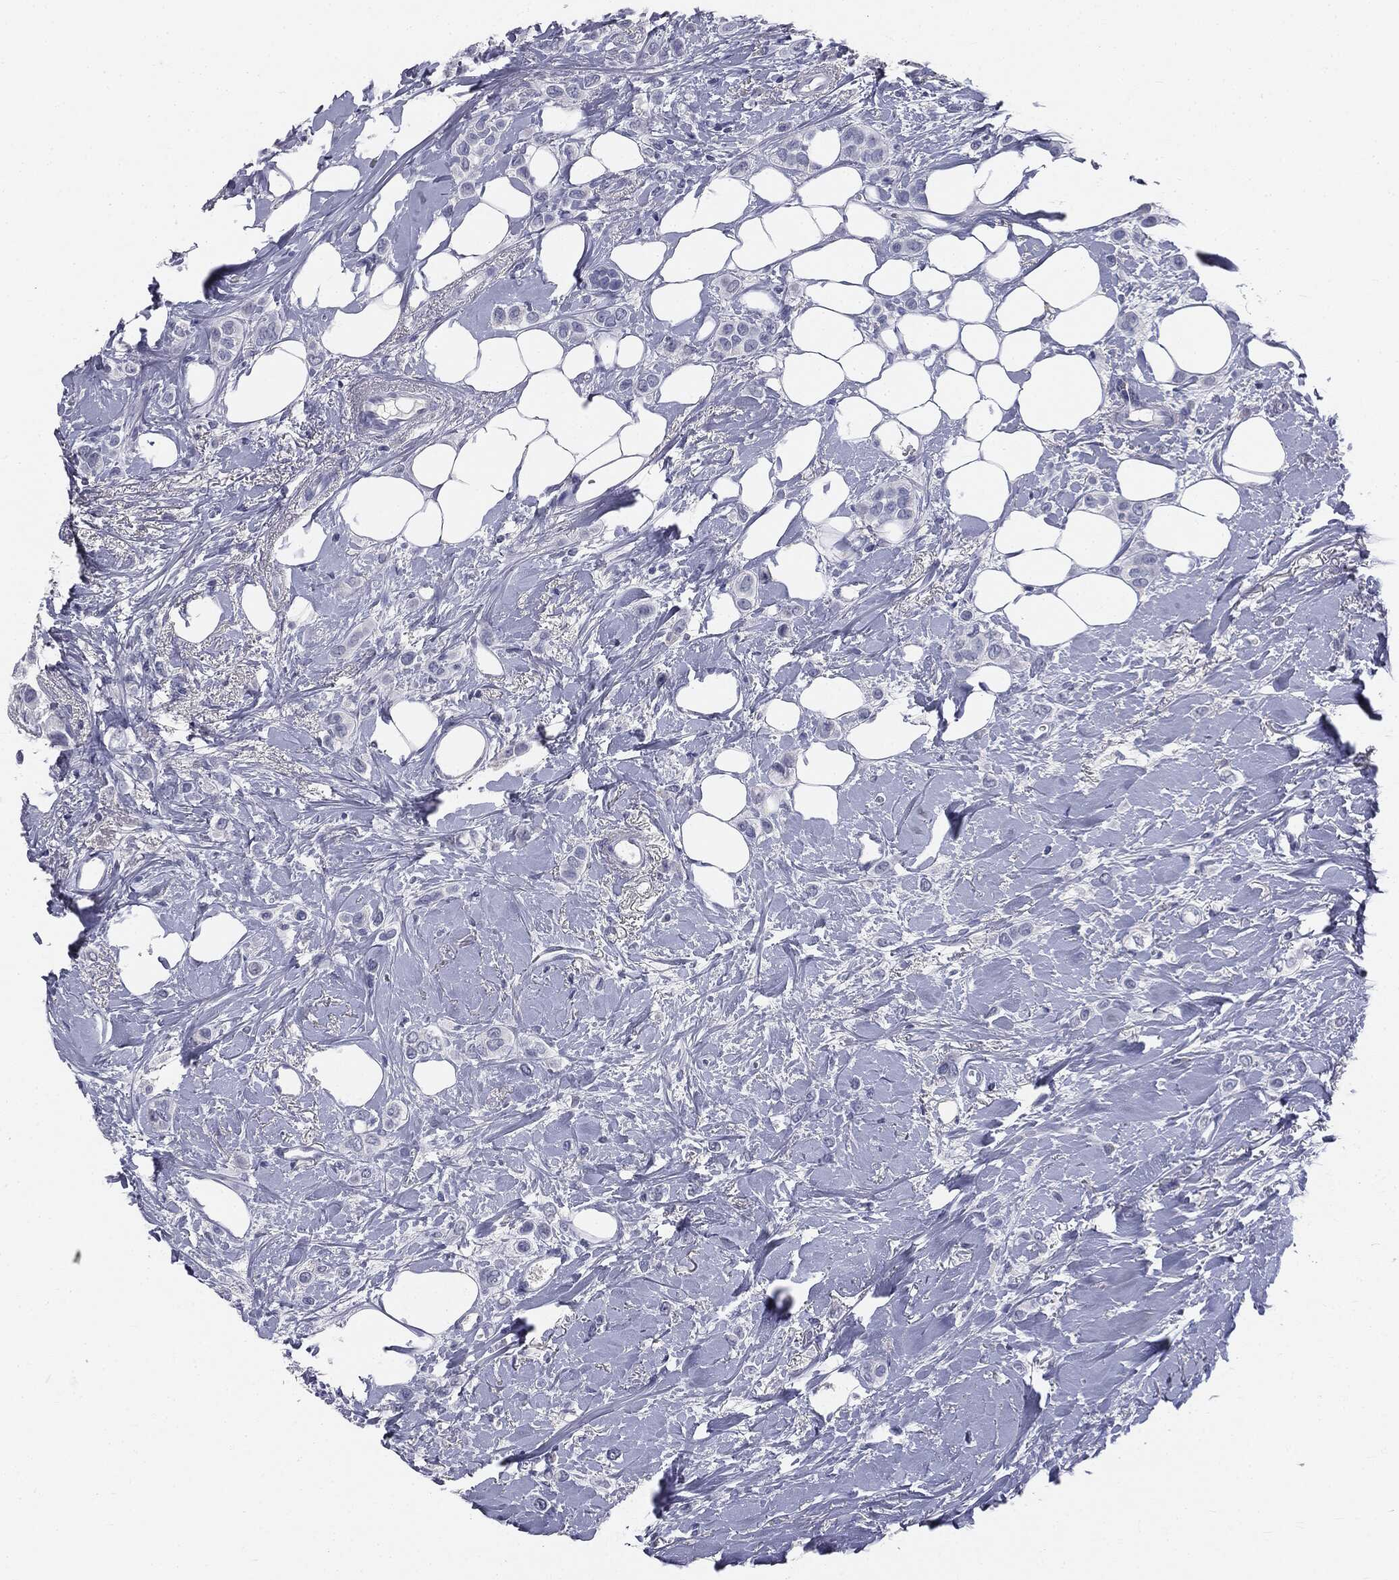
{"staining": {"intensity": "negative", "quantity": "none", "location": "none"}, "tissue": "breast cancer", "cell_type": "Tumor cells", "image_type": "cancer", "snomed": [{"axis": "morphology", "description": "Lobular carcinoma"}, {"axis": "topography", "description": "Breast"}], "caption": "DAB (3,3'-diaminobenzidine) immunohistochemical staining of breast cancer (lobular carcinoma) reveals no significant expression in tumor cells. The staining was performed using DAB (3,3'-diaminobenzidine) to visualize the protein expression in brown, while the nuclei were stained in blue with hematoxylin (Magnification: 20x).", "gene": "AFP", "patient": {"sex": "female", "age": 66}}